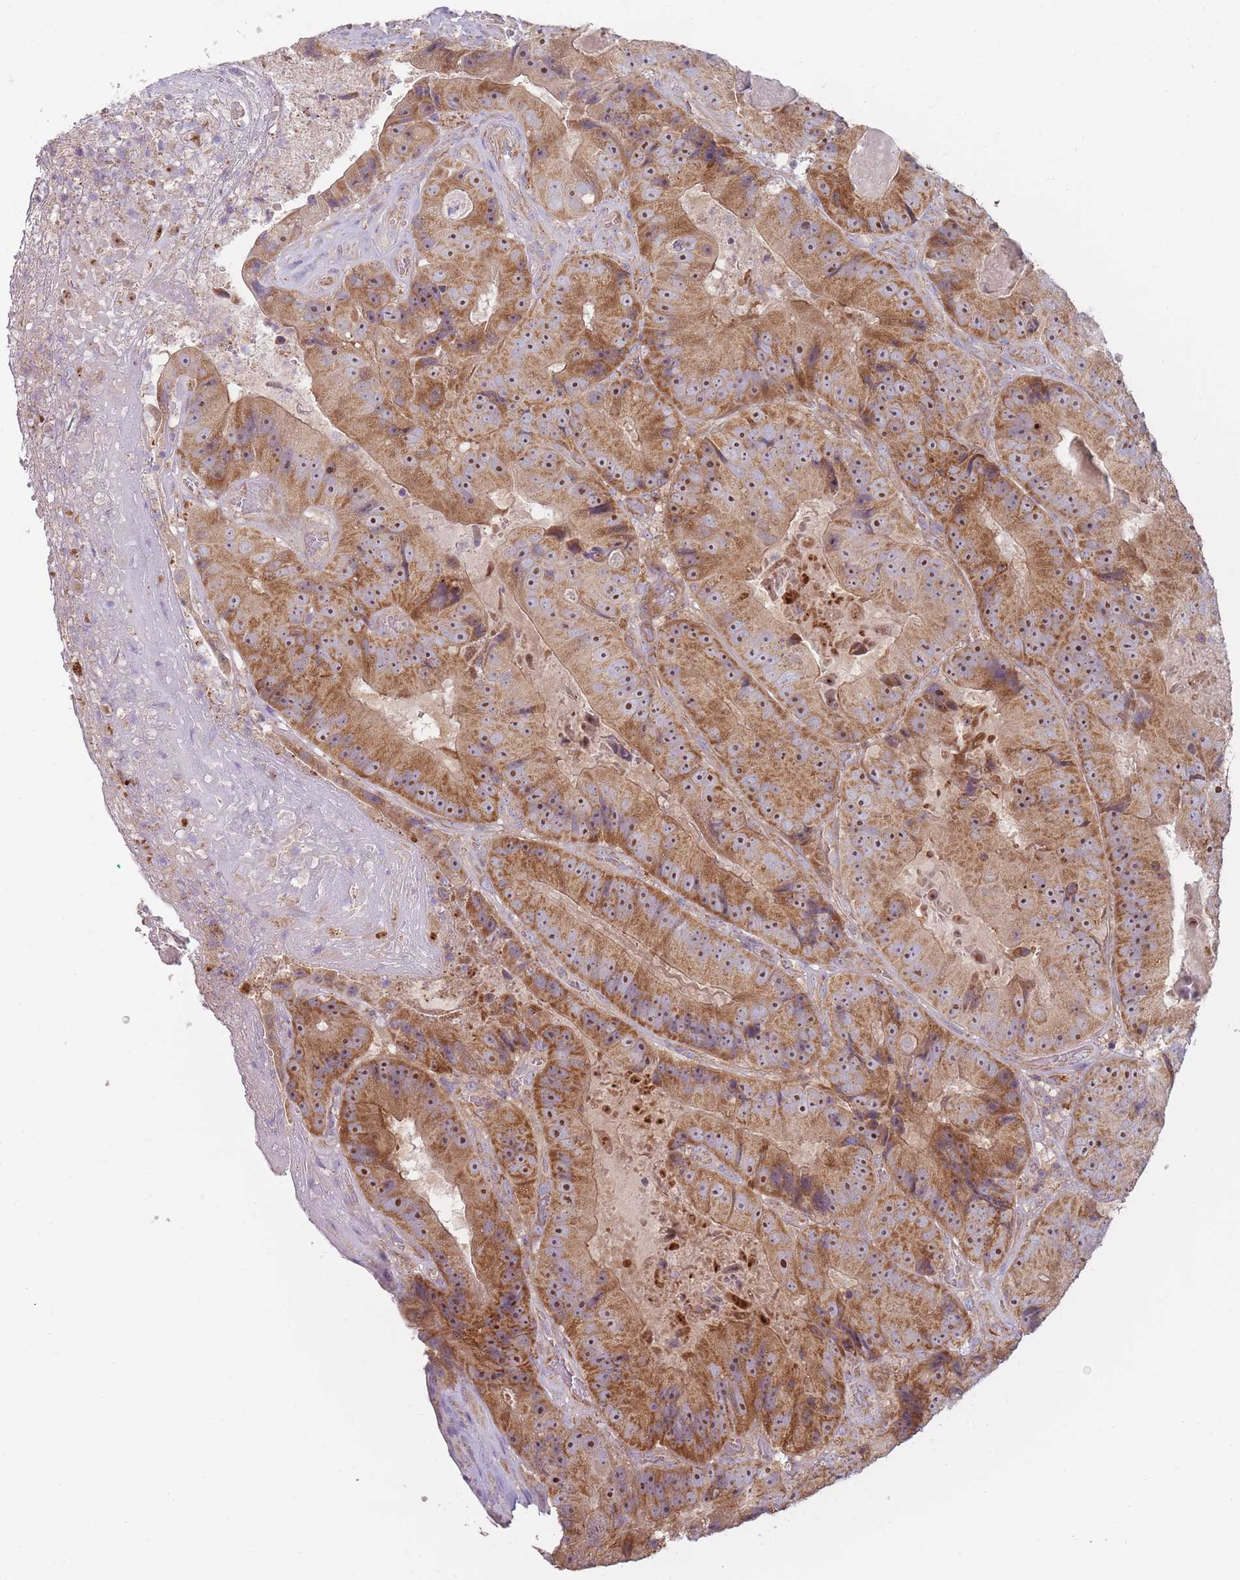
{"staining": {"intensity": "strong", "quantity": ">75%", "location": "cytoplasmic/membranous,nuclear"}, "tissue": "colorectal cancer", "cell_type": "Tumor cells", "image_type": "cancer", "snomed": [{"axis": "morphology", "description": "Adenocarcinoma, NOS"}, {"axis": "topography", "description": "Colon"}], "caption": "A high-resolution photomicrograph shows IHC staining of adenocarcinoma (colorectal), which shows strong cytoplasmic/membranous and nuclear positivity in approximately >75% of tumor cells.", "gene": "NDUFA9", "patient": {"sex": "female", "age": 86}}